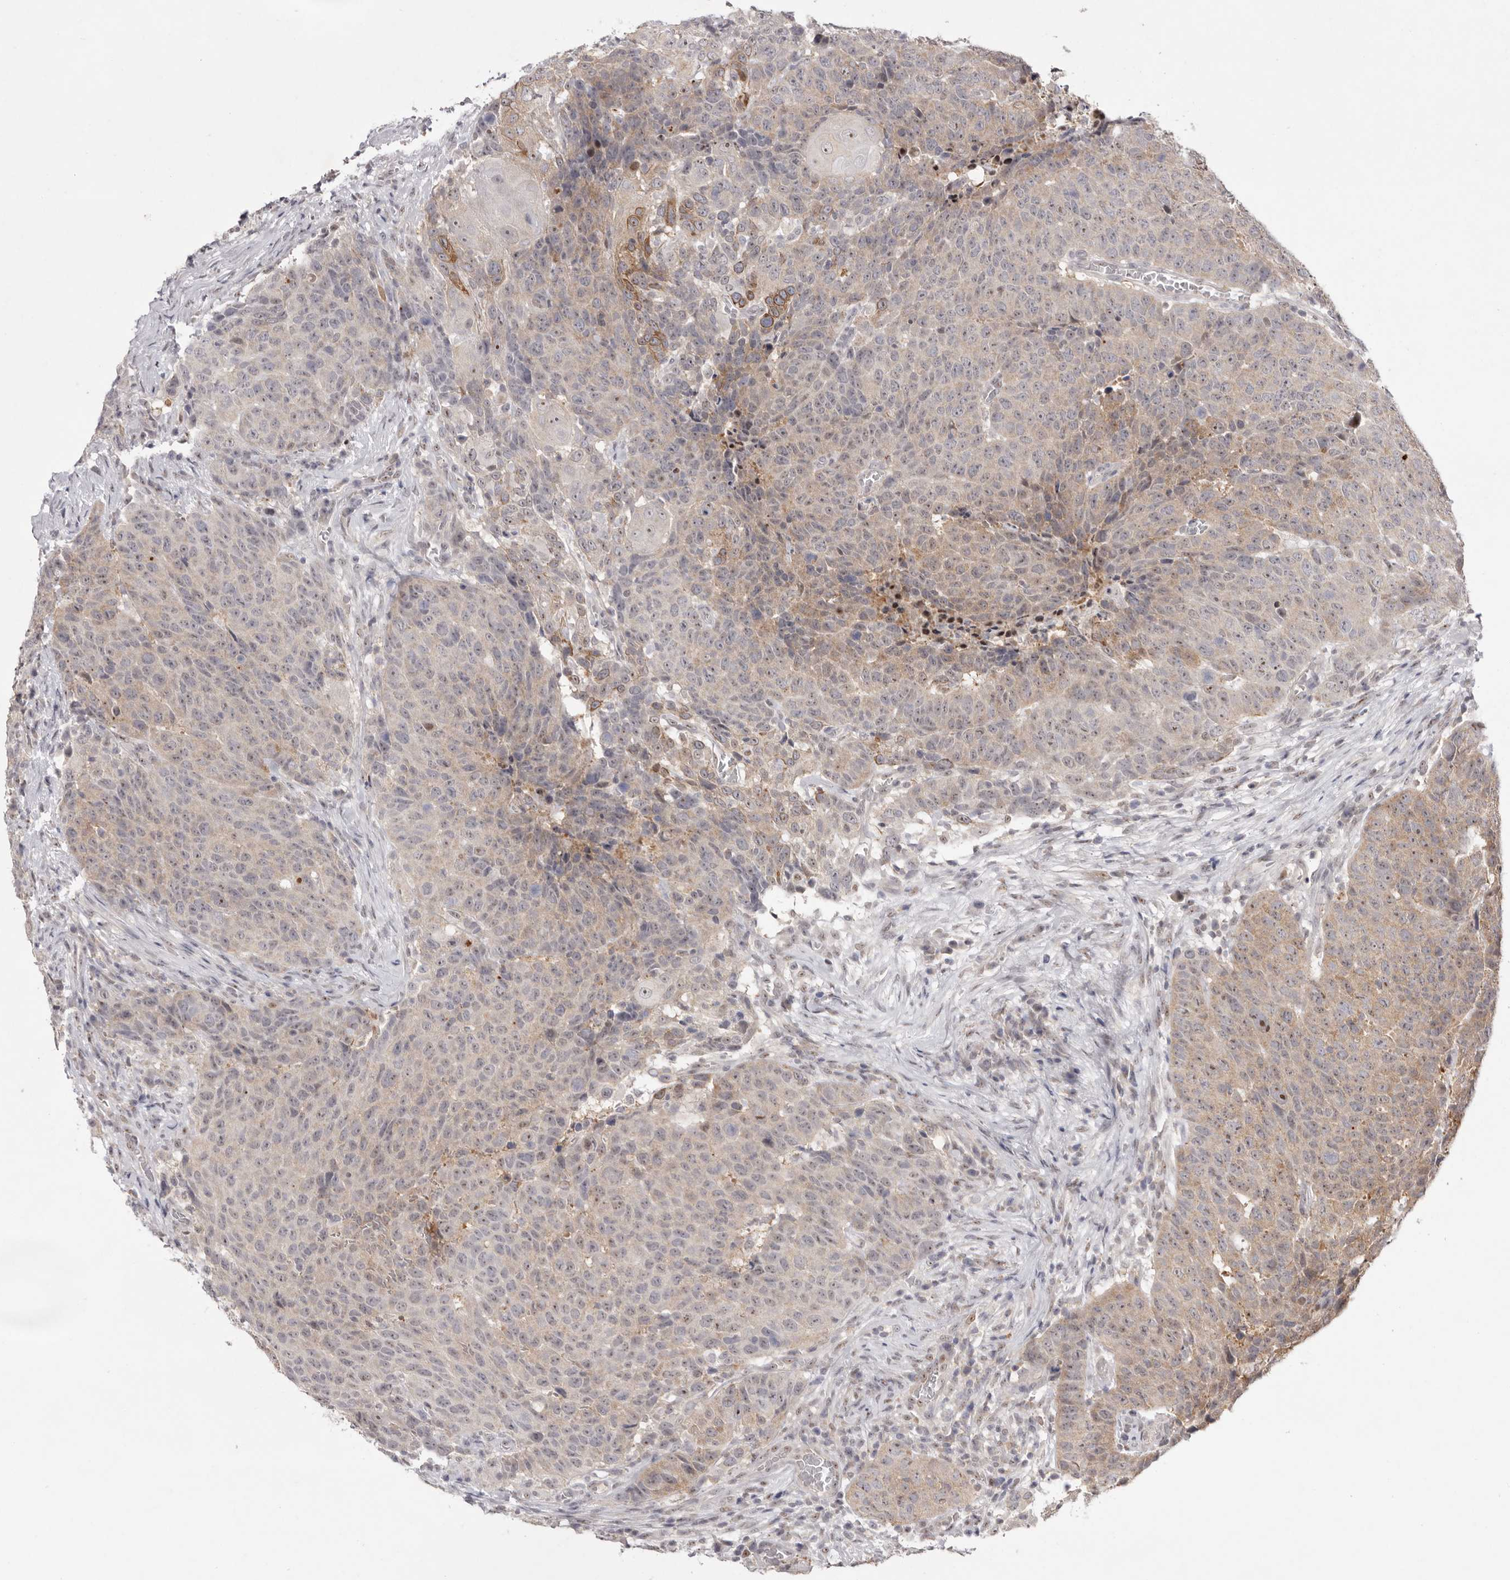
{"staining": {"intensity": "moderate", "quantity": "<25%", "location": "cytoplasmic/membranous"}, "tissue": "head and neck cancer", "cell_type": "Tumor cells", "image_type": "cancer", "snomed": [{"axis": "morphology", "description": "Squamous cell carcinoma, NOS"}, {"axis": "topography", "description": "Head-Neck"}], "caption": "Human head and neck squamous cell carcinoma stained with a protein marker reveals moderate staining in tumor cells.", "gene": "TADA1", "patient": {"sex": "male", "age": 66}}